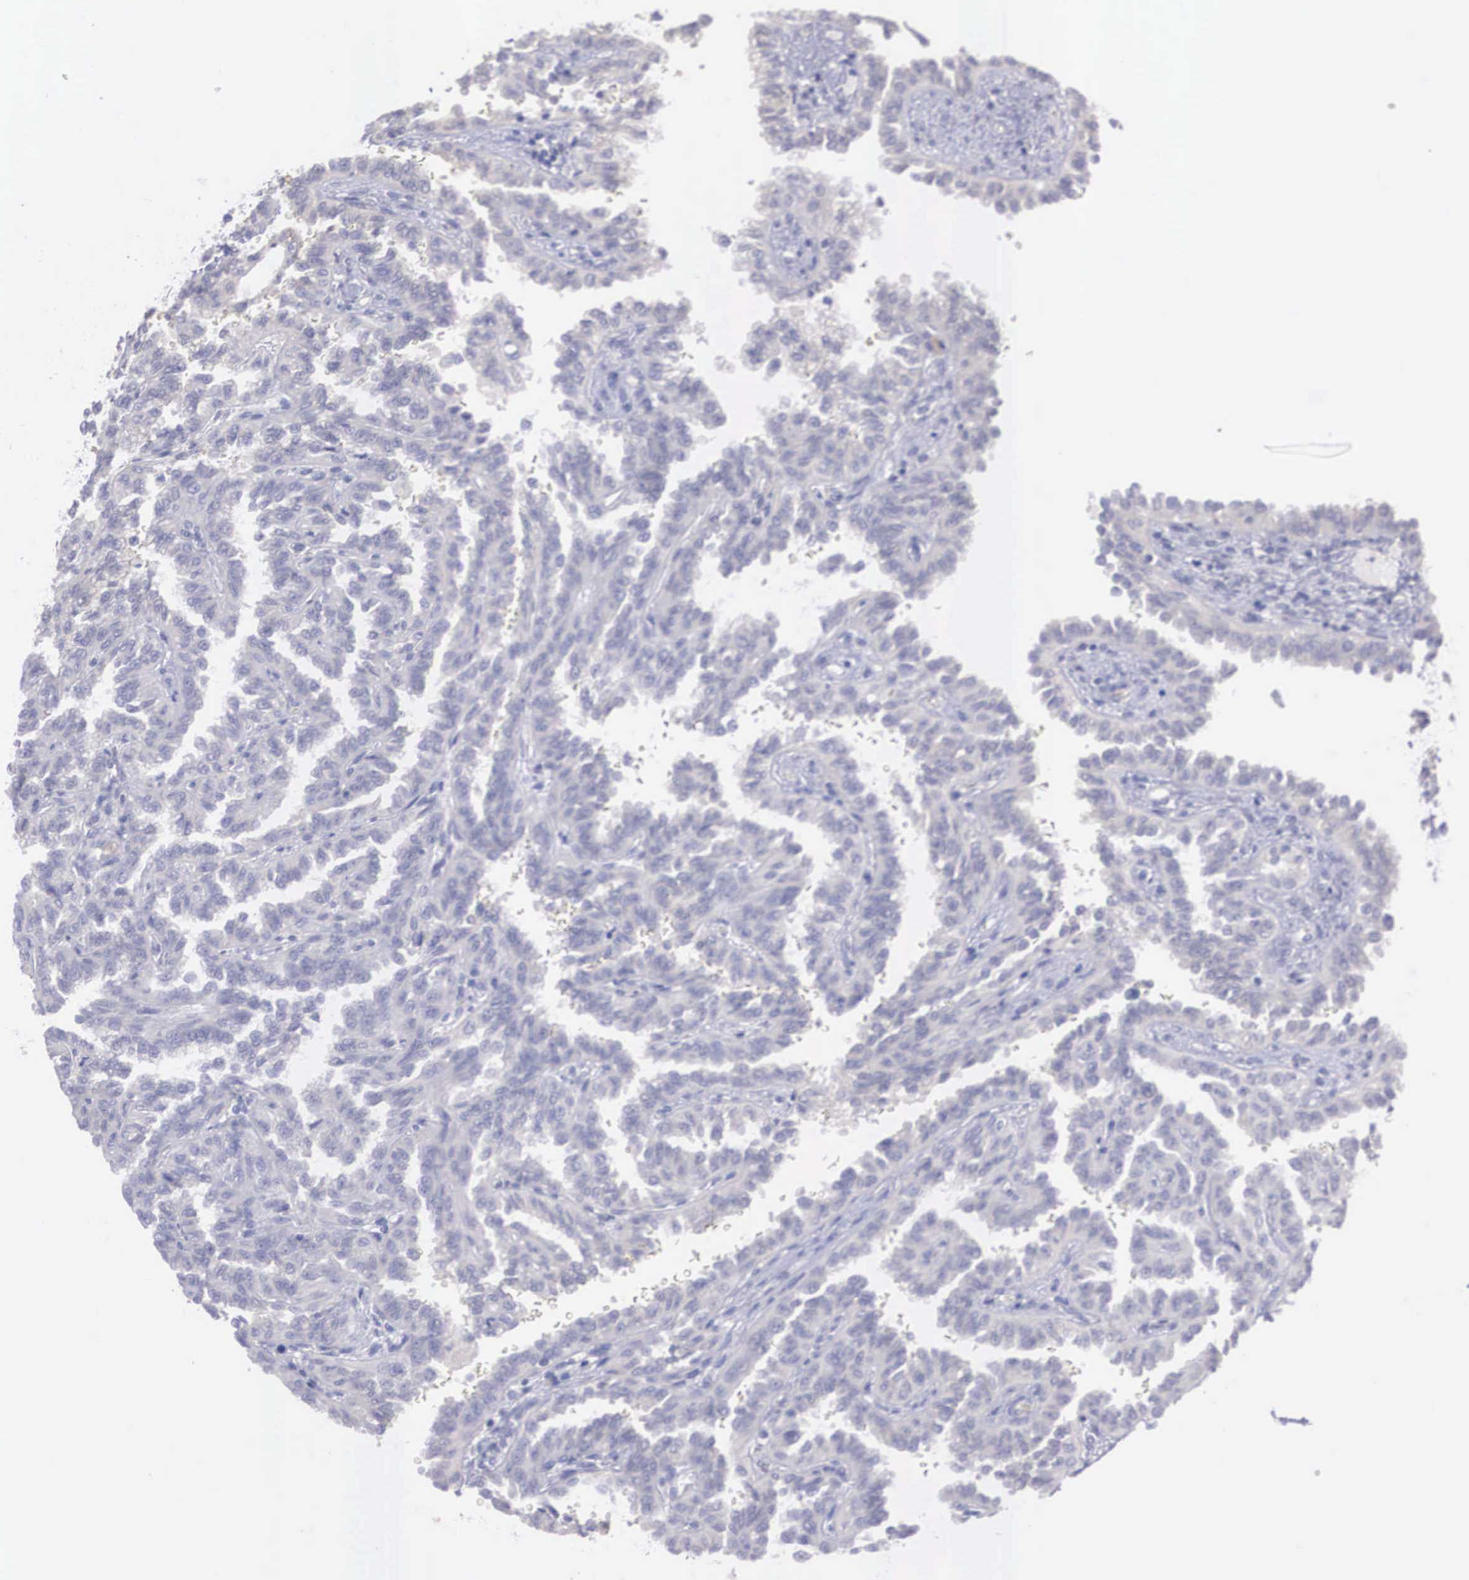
{"staining": {"intensity": "negative", "quantity": "none", "location": "none"}, "tissue": "renal cancer", "cell_type": "Tumor cells", "image_type": "cancer", "snomed": [{"axis": "morphology", "description": "Inflammation, NOS"}, {"axis": "morphology", "description": "Adenocarcinoma, NOS"}, {"axis": "topography", "description": "Kidney"}], "caption": "Immunohistochemistry (IHC) micrograph of renal cancer (adenocarcinoma) stained for a protein (brown), which reveals no positivity in tumor cells.", "gene": "REPS2", "patient": {"sex": "male", "age": 68}}